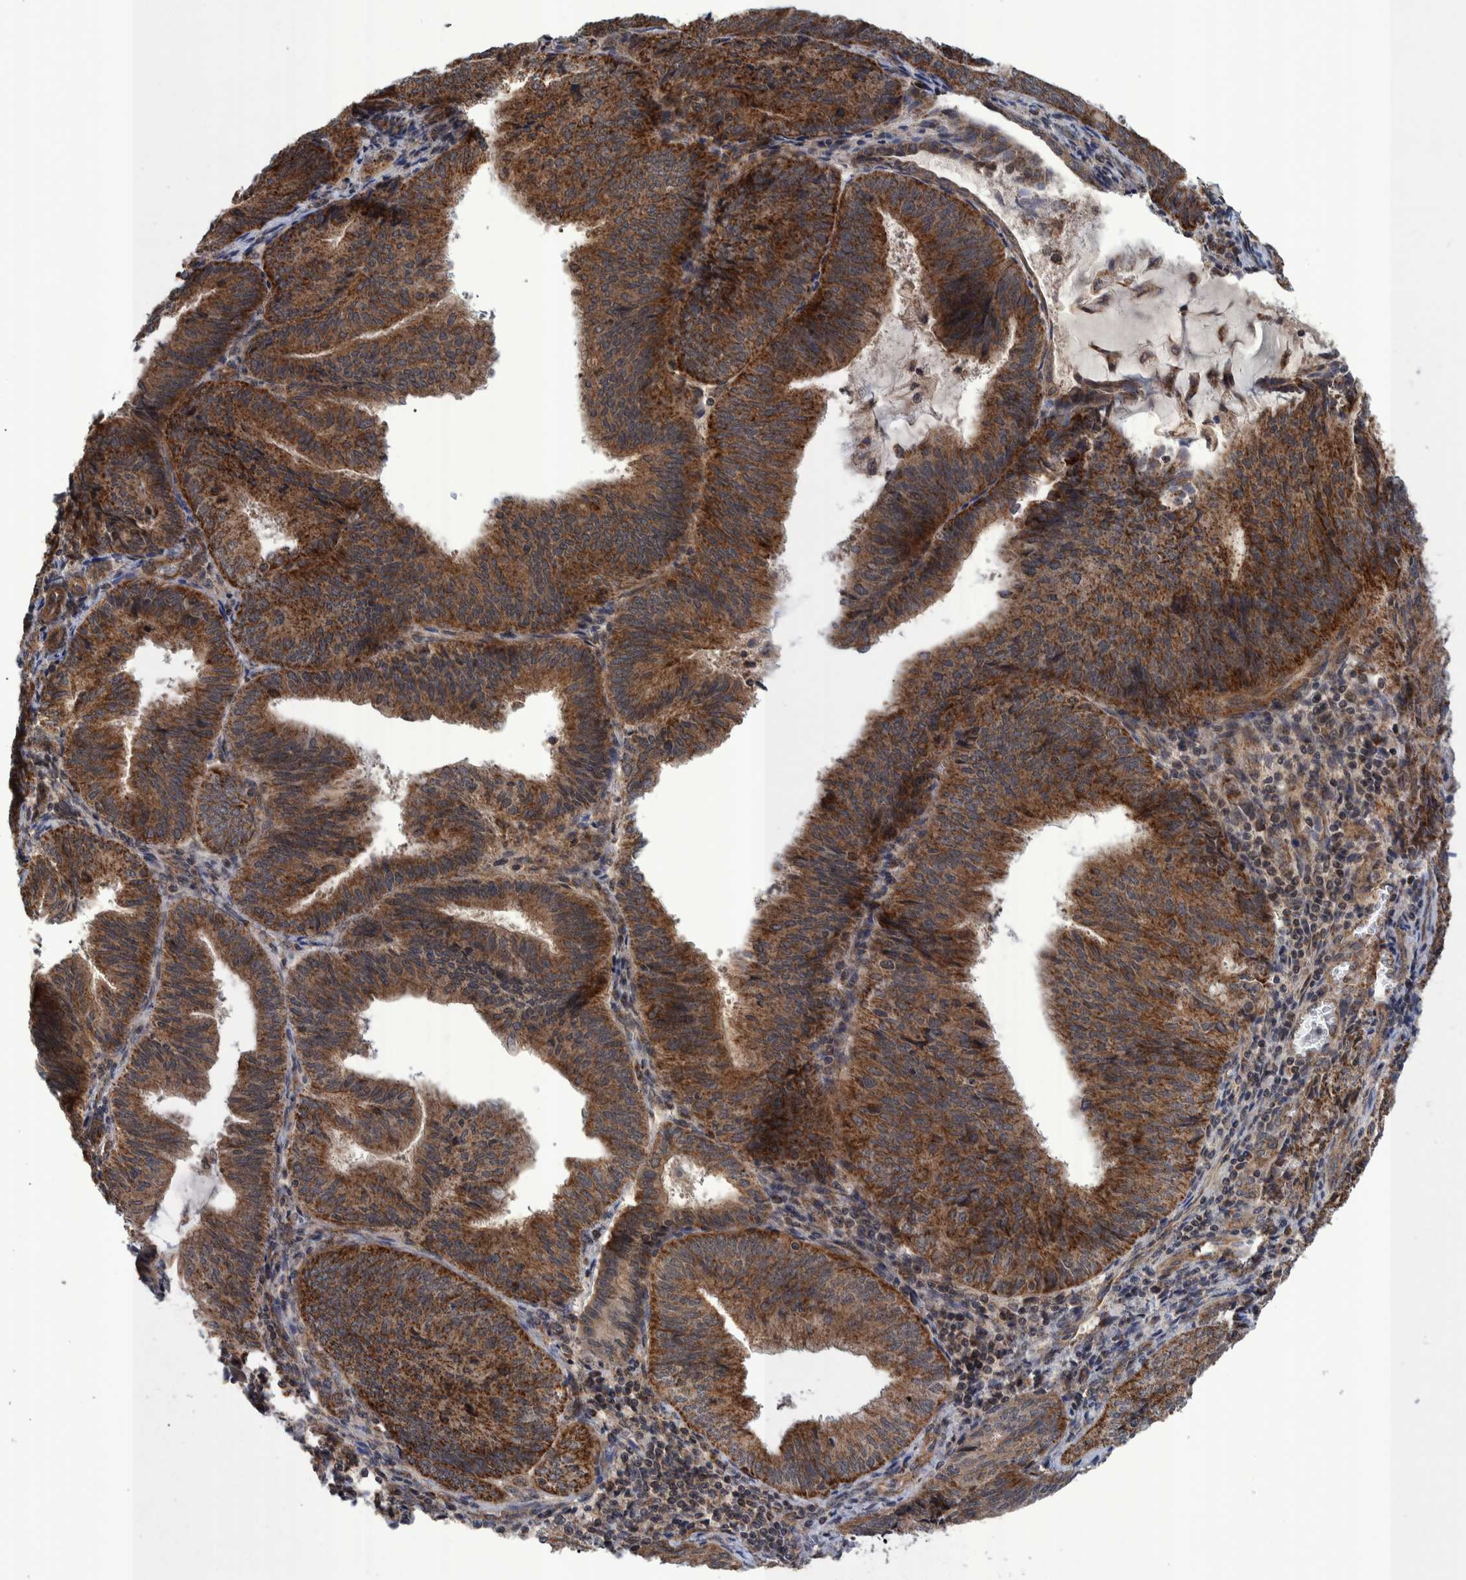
{"staining": {"intensity": "strong", "quantity": ">75%", "location": "cytoplasmic/membranous"}, "tissue": "endometrial cancer", "cell_type": "Tumor cells", "image_type": "cancer", "snomed": [{"axis": "morphology", "description": "Adenocarcinoma, NOS"}, {"axis": "topography", "description": "Endometrium"}], "caption": "Adenocarcinoma (endometrial) stained with immunohistochemistry demonstrates strong cytoplasmic/membranous positivity in about >75% of tumor cells. The staining was performed using DAB (3,3'-diaminobenzidine), with brown indicating positive protein expression. Nuclei are stained blue with hematoxylin.", "gene": "MRPS7", "patient": {"sex": "female", "age": 81}}